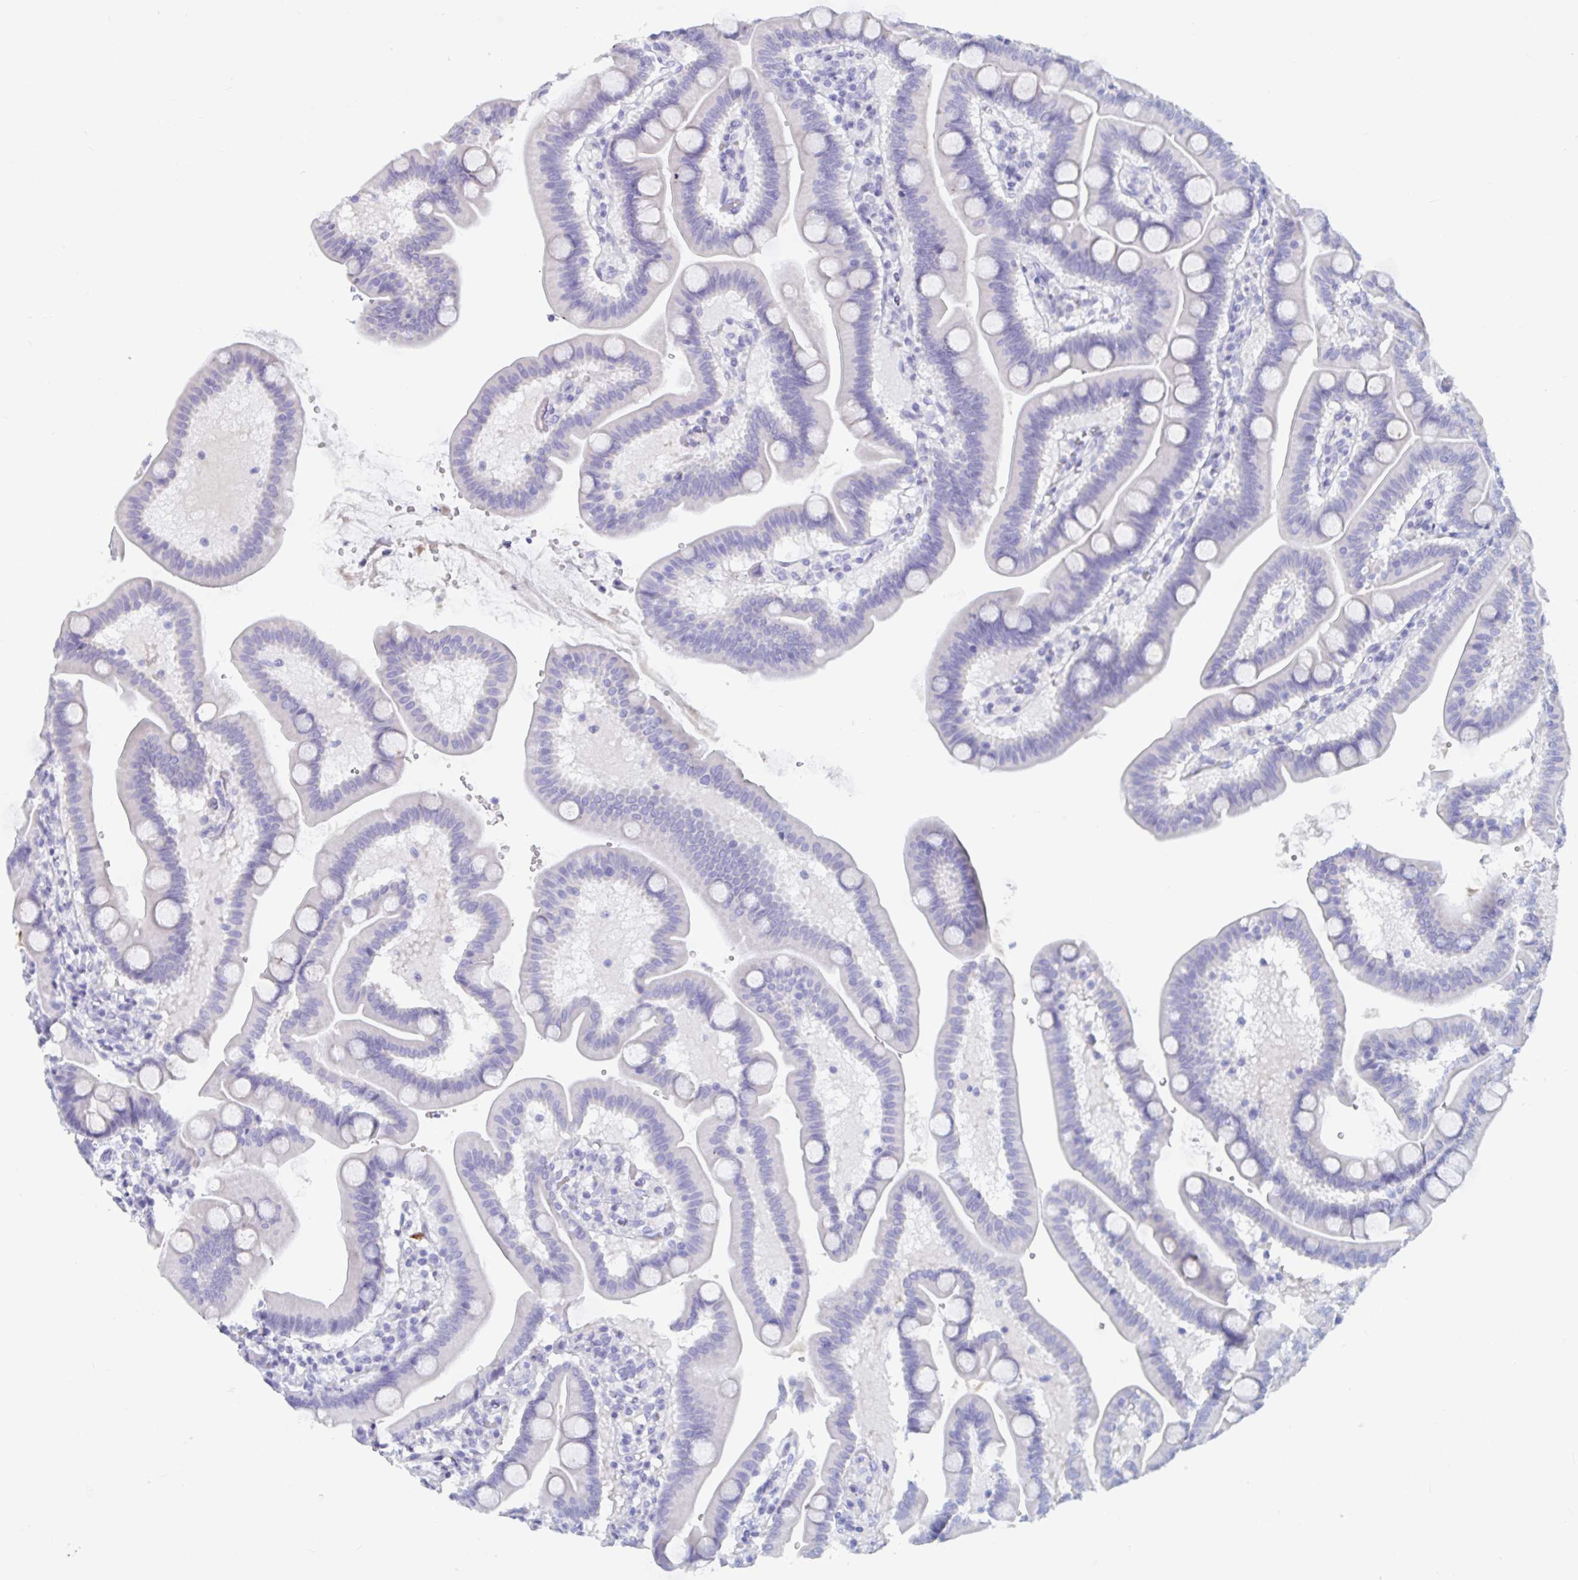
{"staining": {"intensity": "negative", "quantity": "none", "location": "none"}, "tissue": "duodenum", "cell_type": "Glandular cells", "image_type": "normal", "snomed": [{"axis": "morphology", "description": "Normal tissue, NOS"}, {"axis": "topography", "description": "Duodenum"}], "caption": "Immunohistochemical staining of unremarkable duodenum reveals no significant expression in glandular cells. Nuclei are stained in blue.", "gene": "DPEP3", "patient": {"sex": "male", "age": 59}}